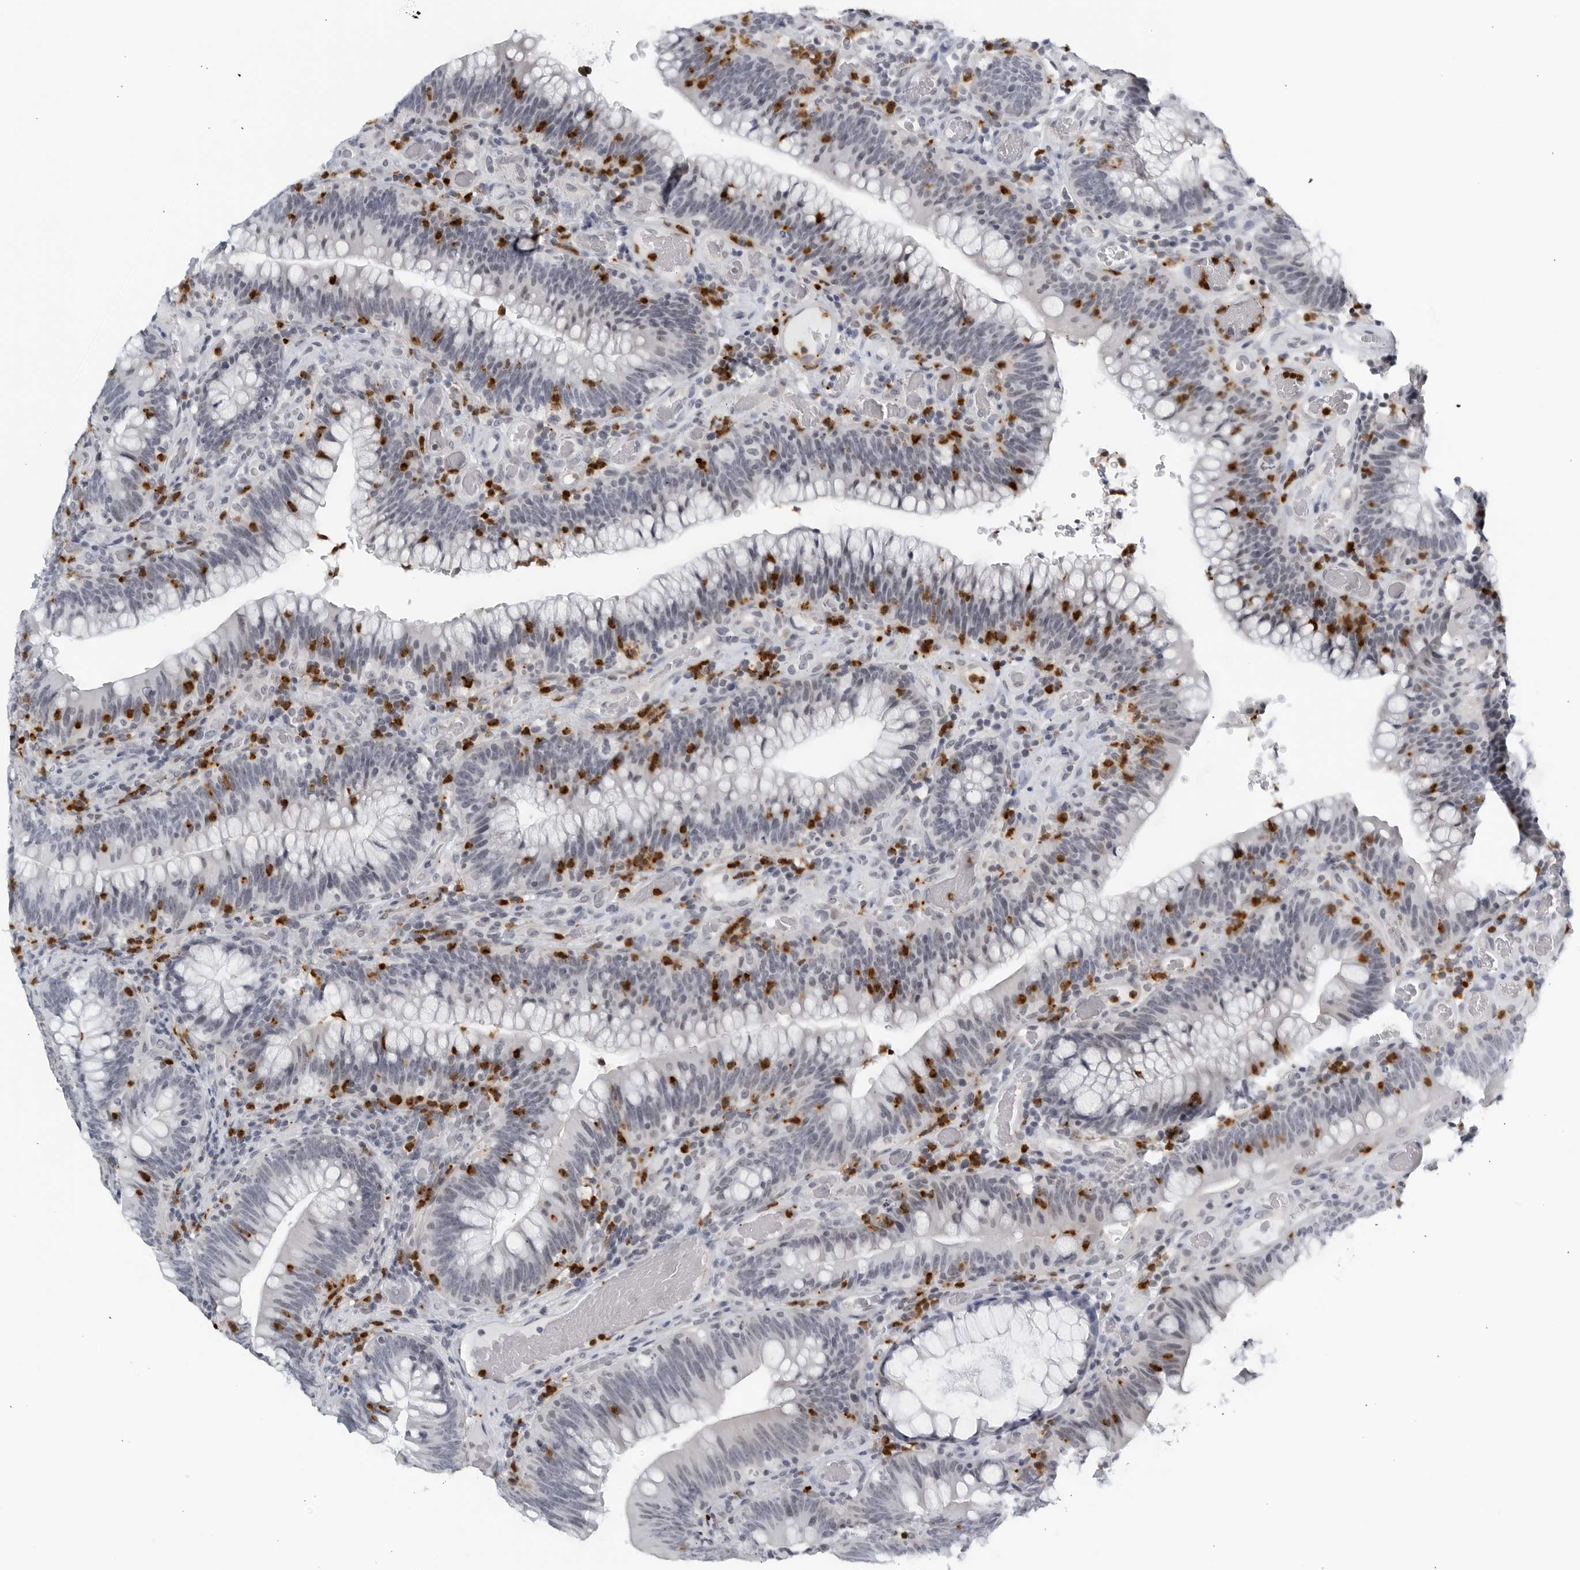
{"staining": {"intensity": "negative", "quantity": "none", "location": "none"}, "tissue": "colorectal cancer", "cell_type": "Tumor cells", "image_type": "cancer", "snomed": [{"axis": "morphology", "description": "Normal tissue, NOS"}, {"axis": "topography", "description": "Colon"}], "caption": "Immunohistochemistry micrograph of neoplastic tissue: human colorectal cancer stained with DAB exhibits no significant protein positivity in tumor cells. (DAB immunohistochemistry (IHC) visualized using brightfield microscopy, high magnification).", "gene": "KLK7", "patient": {"sex": "female", "age": 82}}